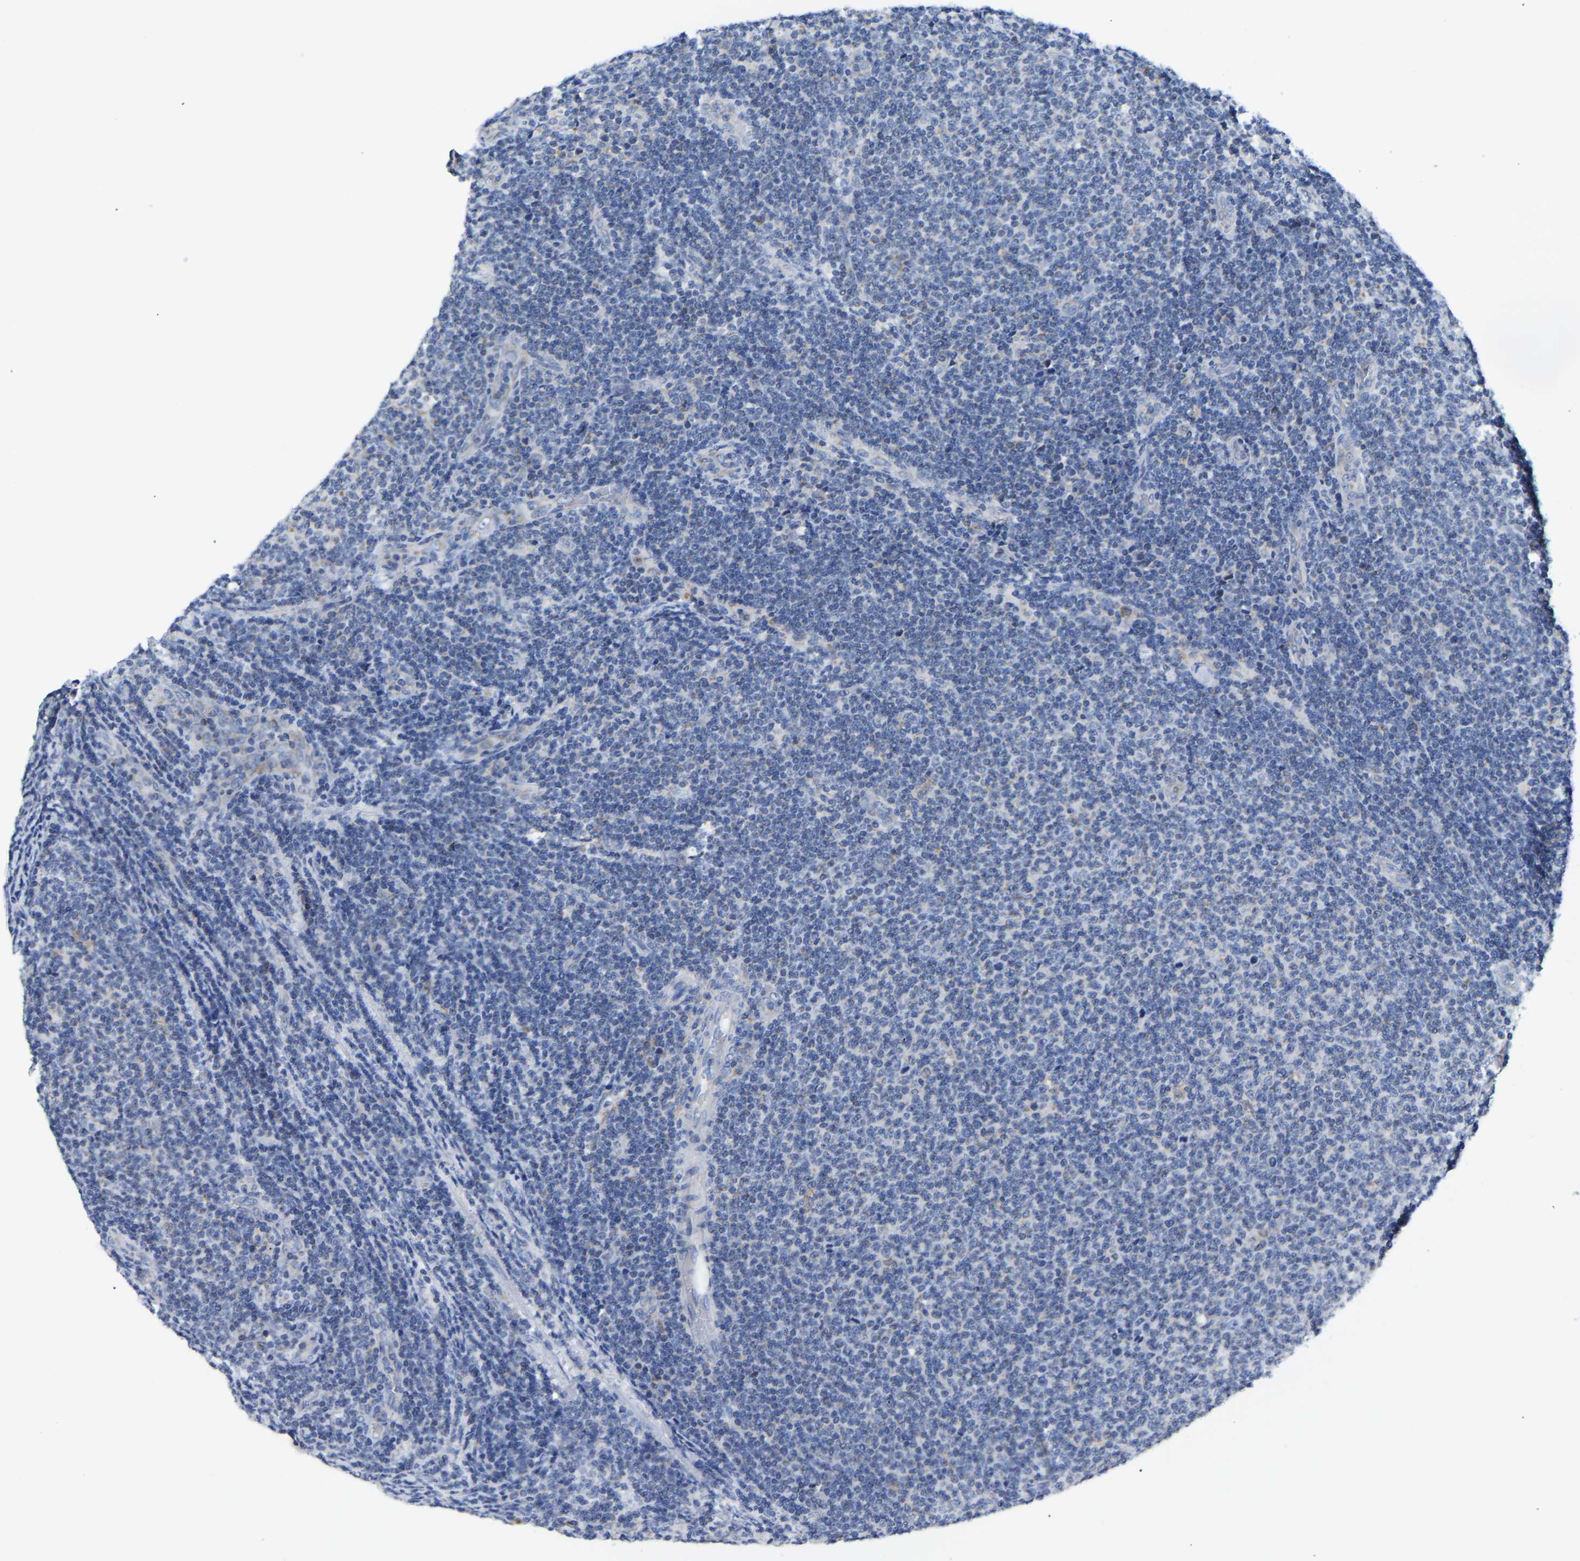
{"staining": {"intensity": "negative", "quantity": "none", "location": "none"}, "tissue": "lymphoma", "cell_type": "Tumor cells", "image_type": "cancer", "snomed": [{"axis": "morphology", "description": "Malignant lymphoma, non-Hodgkin's type, Low grade"}, {"axis": "topography", "description": "Lymph node"}], "caption": "Immunohistochemistry (IHC) of lymphoma exhibits no staining in tumor cells. (Stains: DAB (3,3'-diaminobenzidine) immunohistochemistry with hematoxylin counter stain, Microscopy: brightfield microscopy at high magnification).", "gene": "ETFA", "patient": {"sex": "male", "age": 66}}